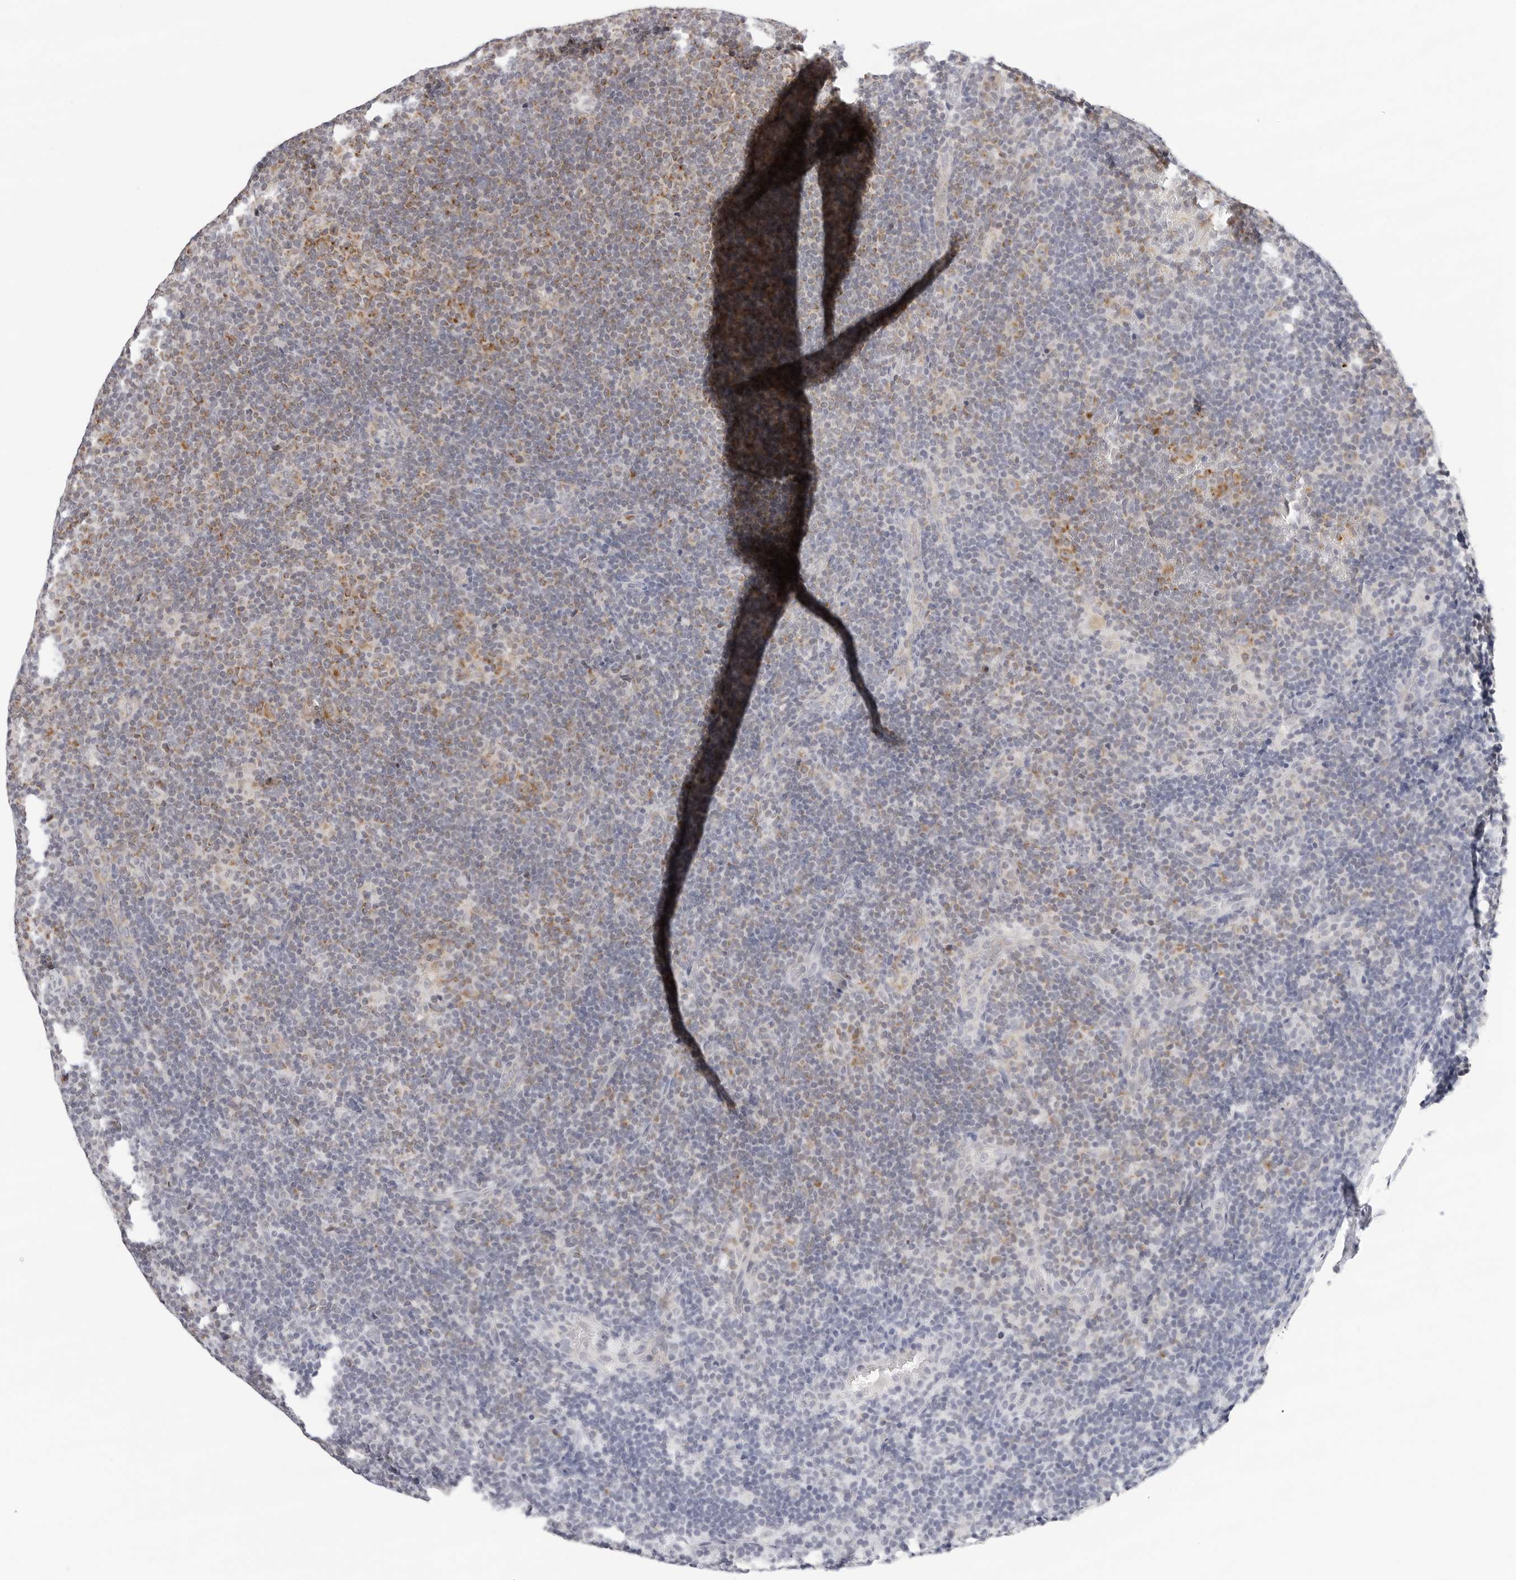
{"staining": {"intensity": "moderate", "quantity": ">75%", "location": "cytoplasmic/membranous"}, "tissue": "lymphoma", "cell_type": "Tumor cells", "image_type": "cancer", "snomed": [{"axis": "morphology", "description": "Hodgkin's disease, NOS"}, {"axis": "topography", "description": "Lymph node"}], "caption": "Moderate cytoplasmic/membranous expression is seen in approximately >75% of tumor cells in Hodgkin's disease. (brown staining indicates protein expression, while blue staining denotes nuclei).", "gene": "CIART", "patient": {"sex": "female", "age": 57}}